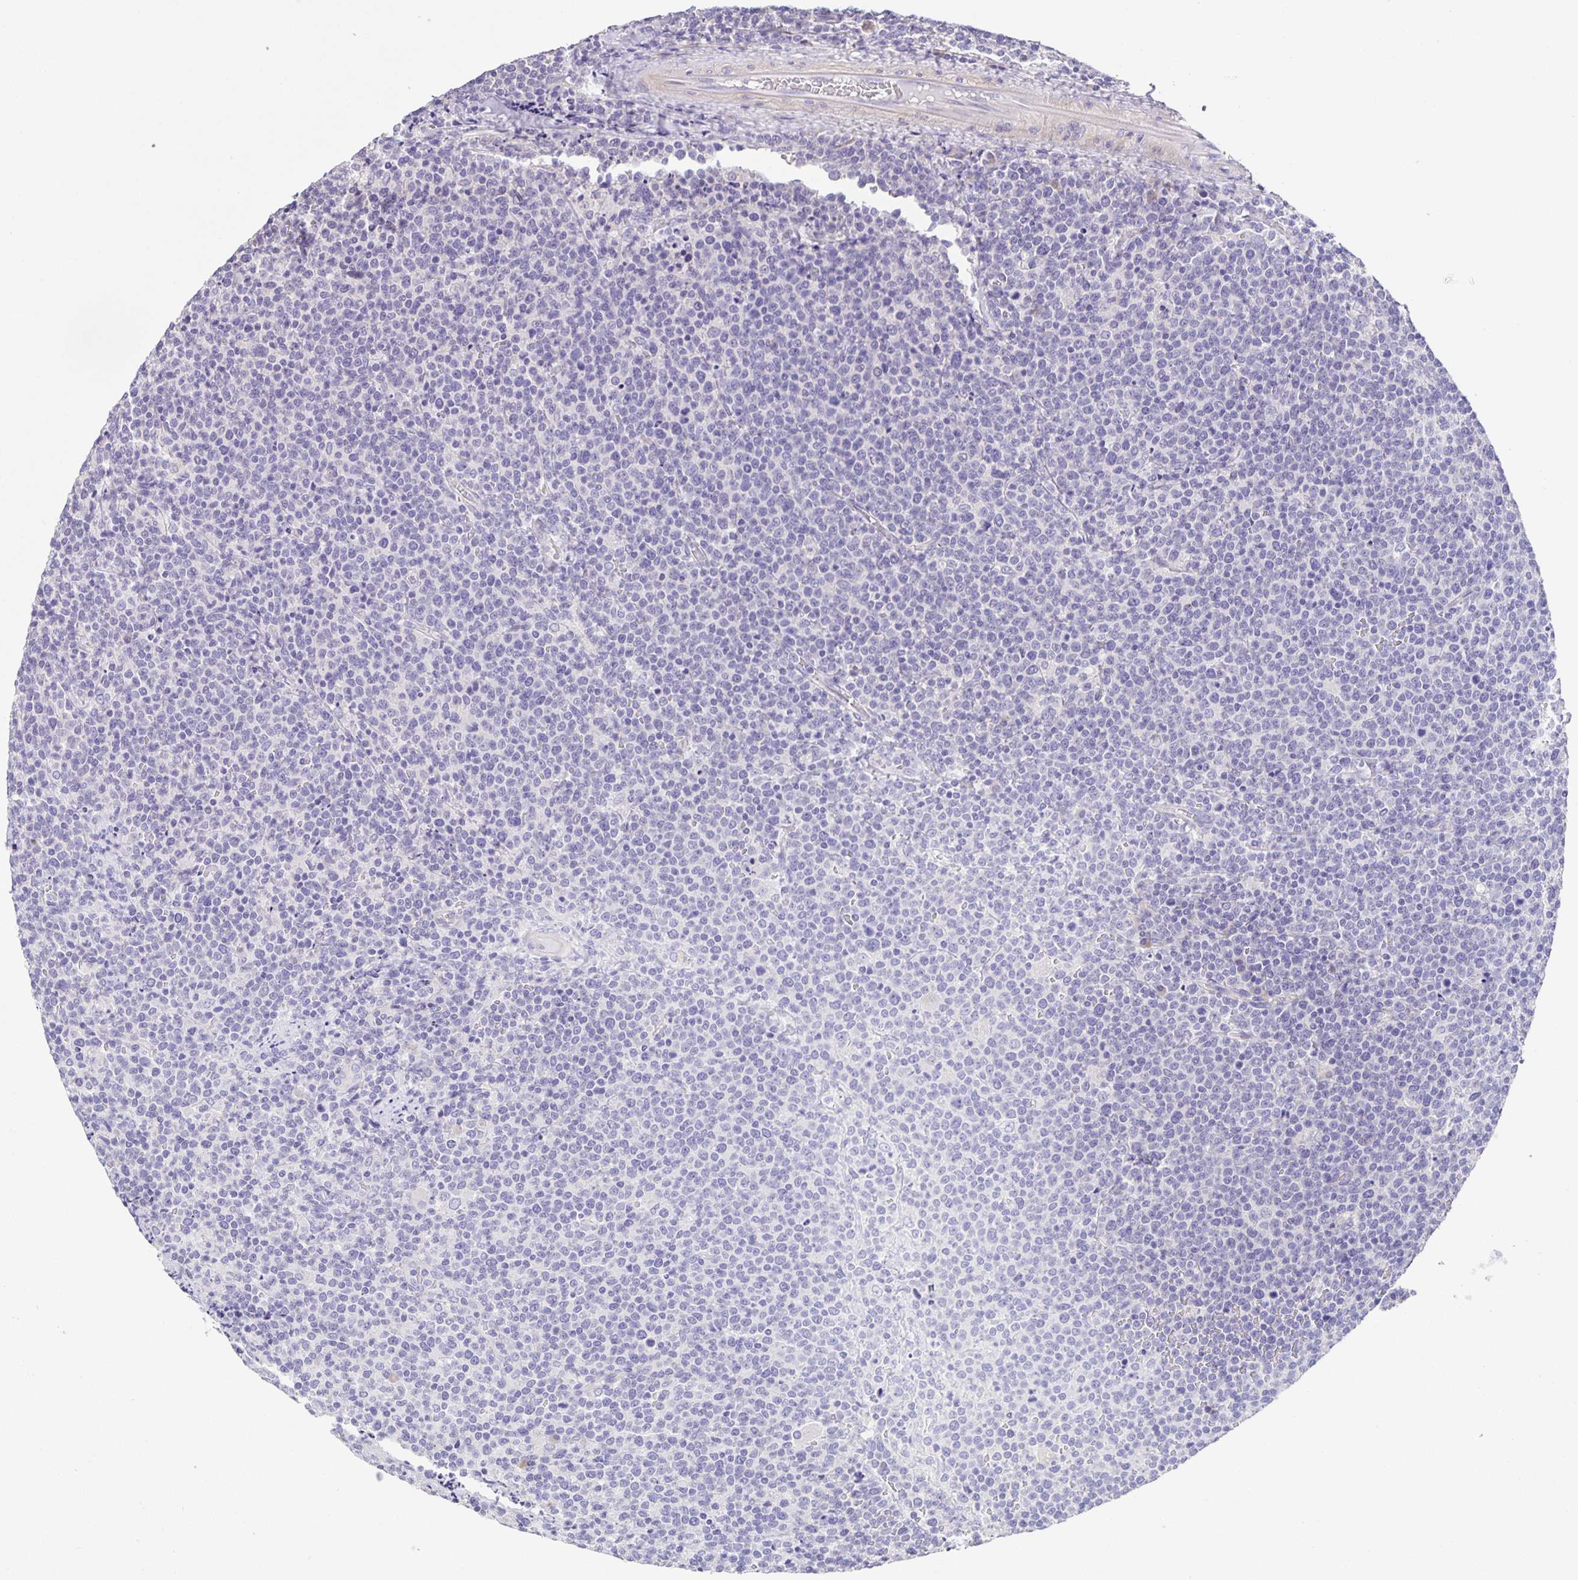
{"staining": {"intensity": "negative", "quantity": "none", "location": "none"}, "tissue": "lymphoma", "cell_type": "Tumor cells", "image_type": "cancer", "snomed": [{"axis": "morphology", "description": "Malignant lymphoma, non-Hodgkin's type, High grade"}, {"axis": "topography", "description": "Lymph node"}], "caption": "This is an immunohistochemistry image of malignant lymphoma, non-Hodgkin's type (high-grade). There is no expression in tumor cells.", "gene": "PRR36", "patient": {"sex": "male", "age": 61}}